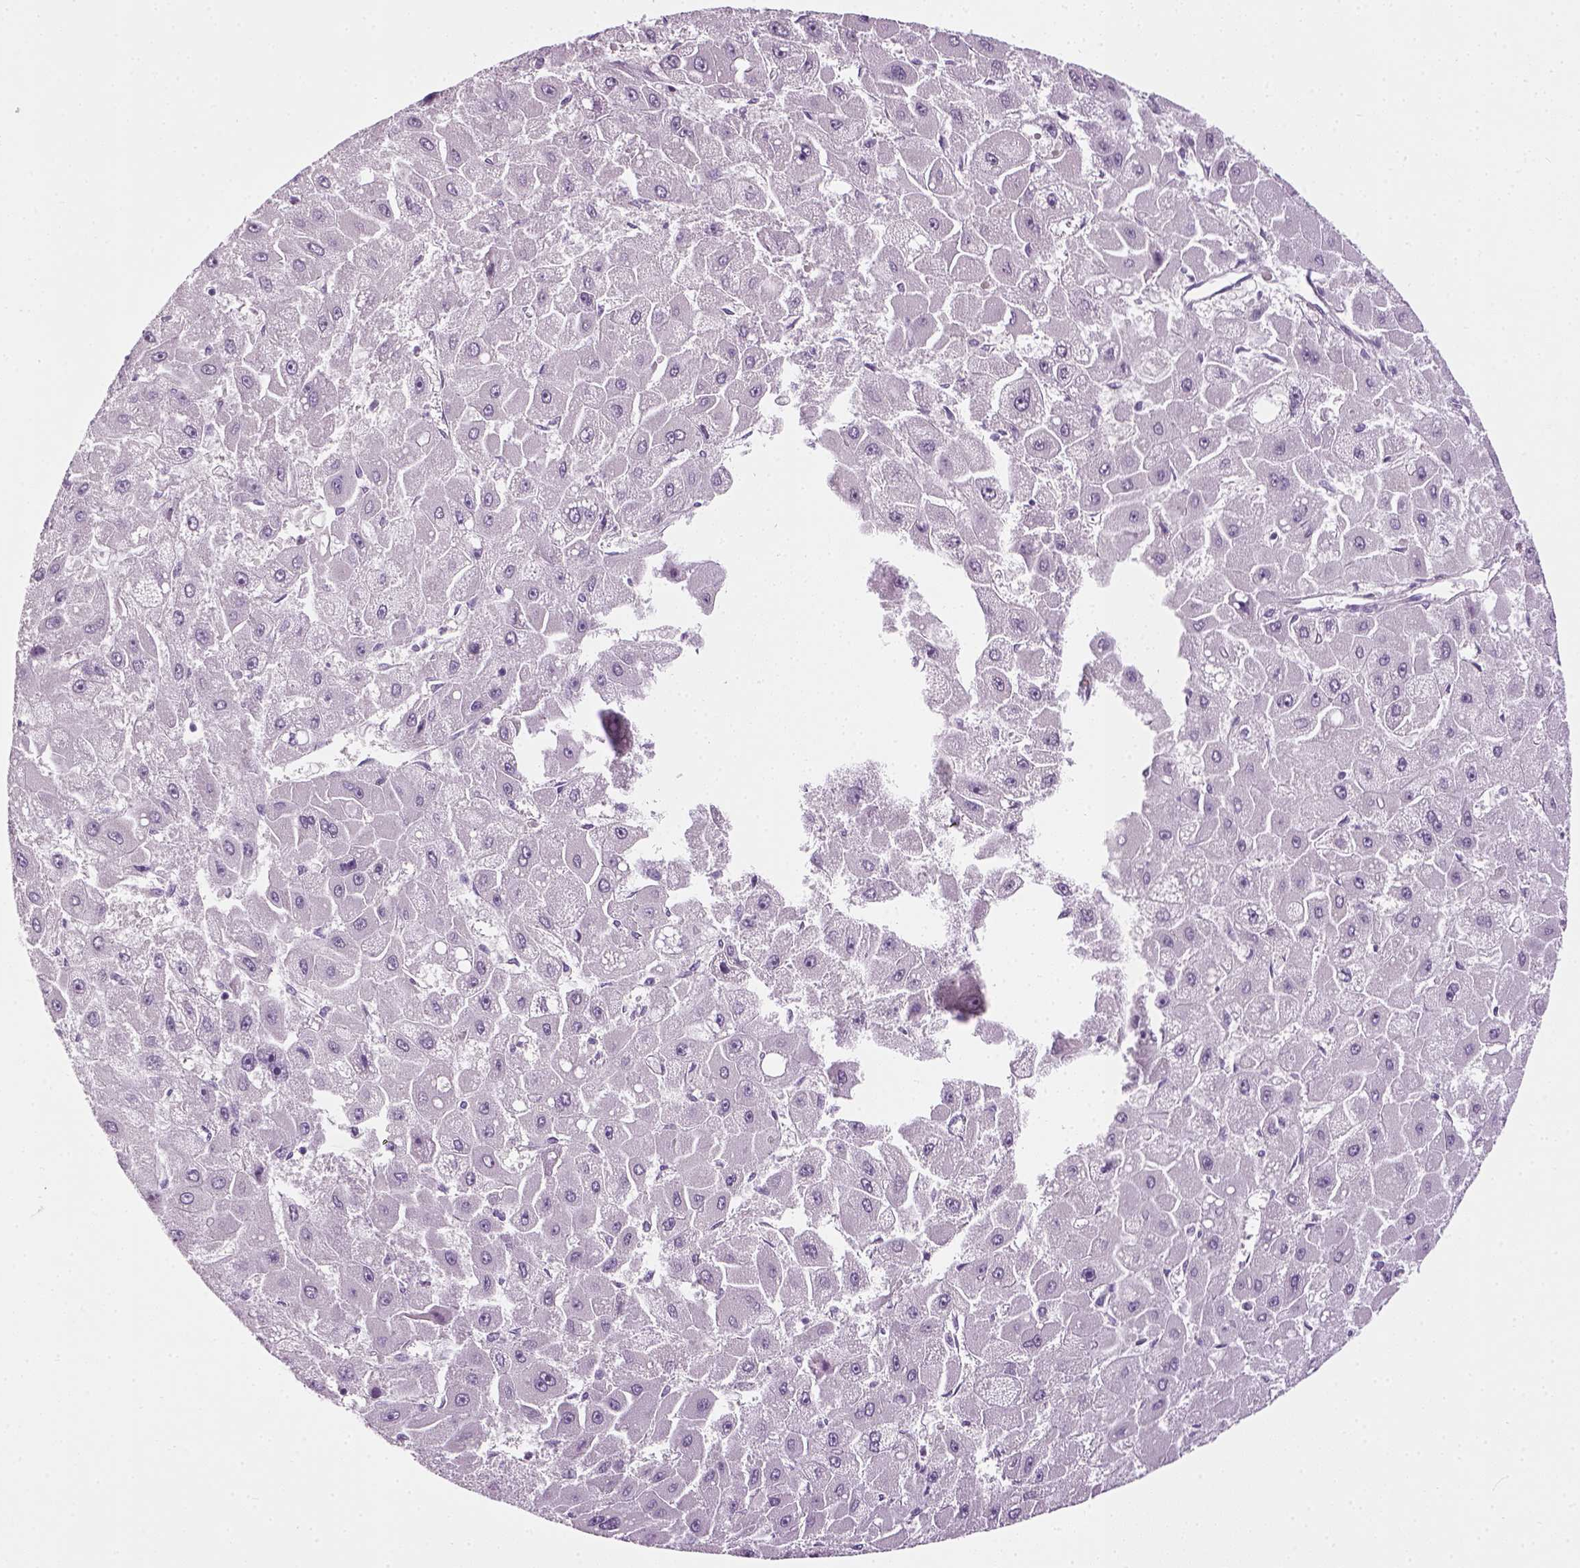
{"staining": {"intensity": "negative", "quantity": "none", "location": "none"}, "tissue": "liver cancer", "cell_type": "Tumor cells", "image_type": "cancer", "snomed": [{"axis": "morphology", "description": "Carcinoma, Hepatocellular, NOS"}, {"axis": "topography", "description": "Liver"}], "caption": "Immunohistochemistry (IHC) histopathology image of neoplastic tissue: liver cancer stained with DAB exhibits no significant protein positivity in tumor cells.", "gene": "ELOVL3", "patient": {"sex": "female", "age": 25}}